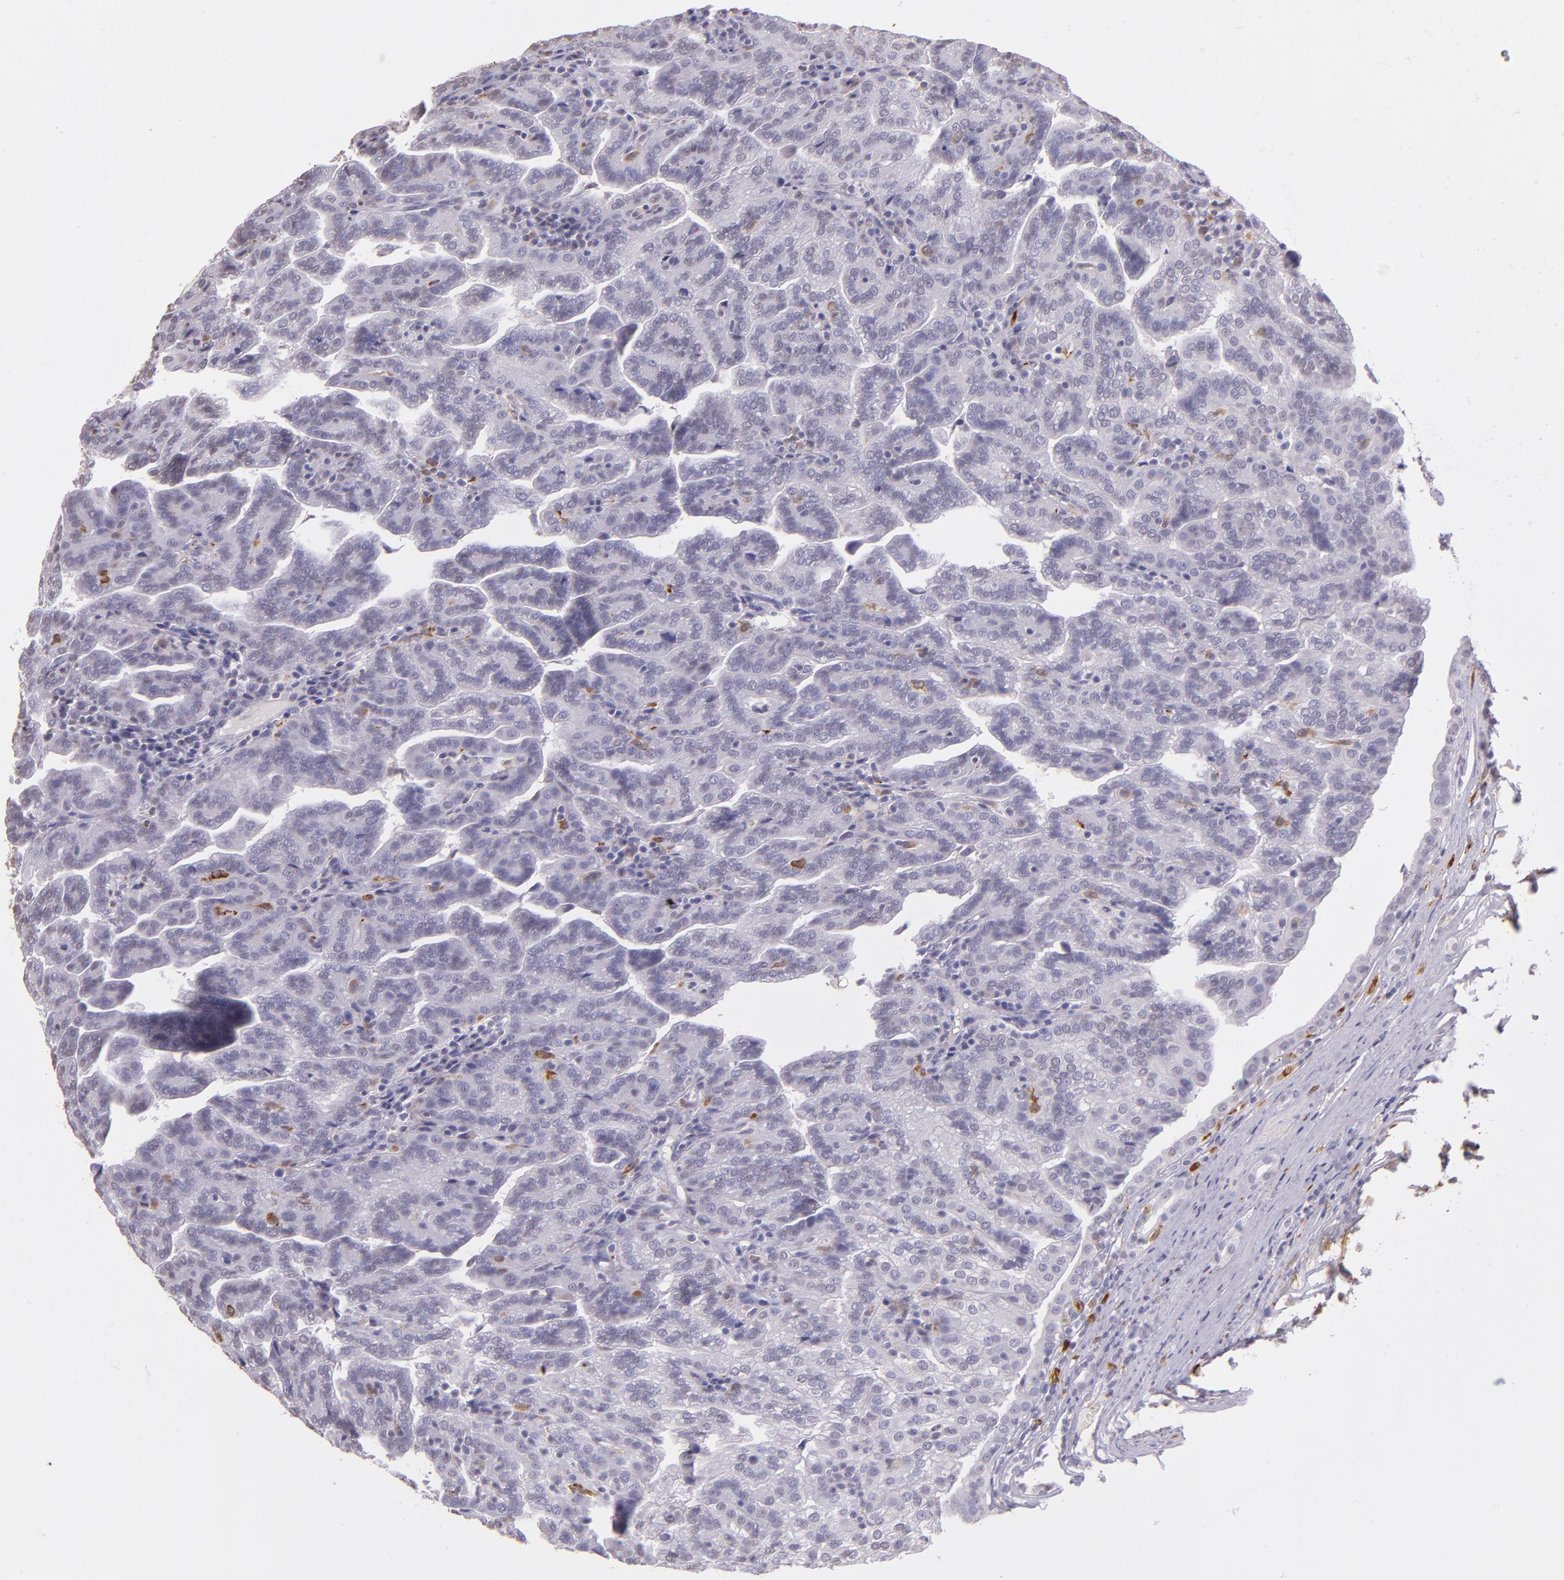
{"staining": {"intensity": "negative", "quantity": "none", "location": "none"}, "tissue": "renal cancer", "cell_type": "Tumor cells", "image_type": "cancer", "snomed": [{"axis": "morphology", "description": "Adenocarcinoma, NOS"}, {"axis": "topography", "description": "Kidney"}], "caption": "High magnification brightfield microscopy of renal adenocarcinoma stained with DAB (brown) and counterstained with hematoxylin (blue): tumor cells show no significant staining.", "gene": "RTN1", "patient": {"sex": "male", "age": 61}}